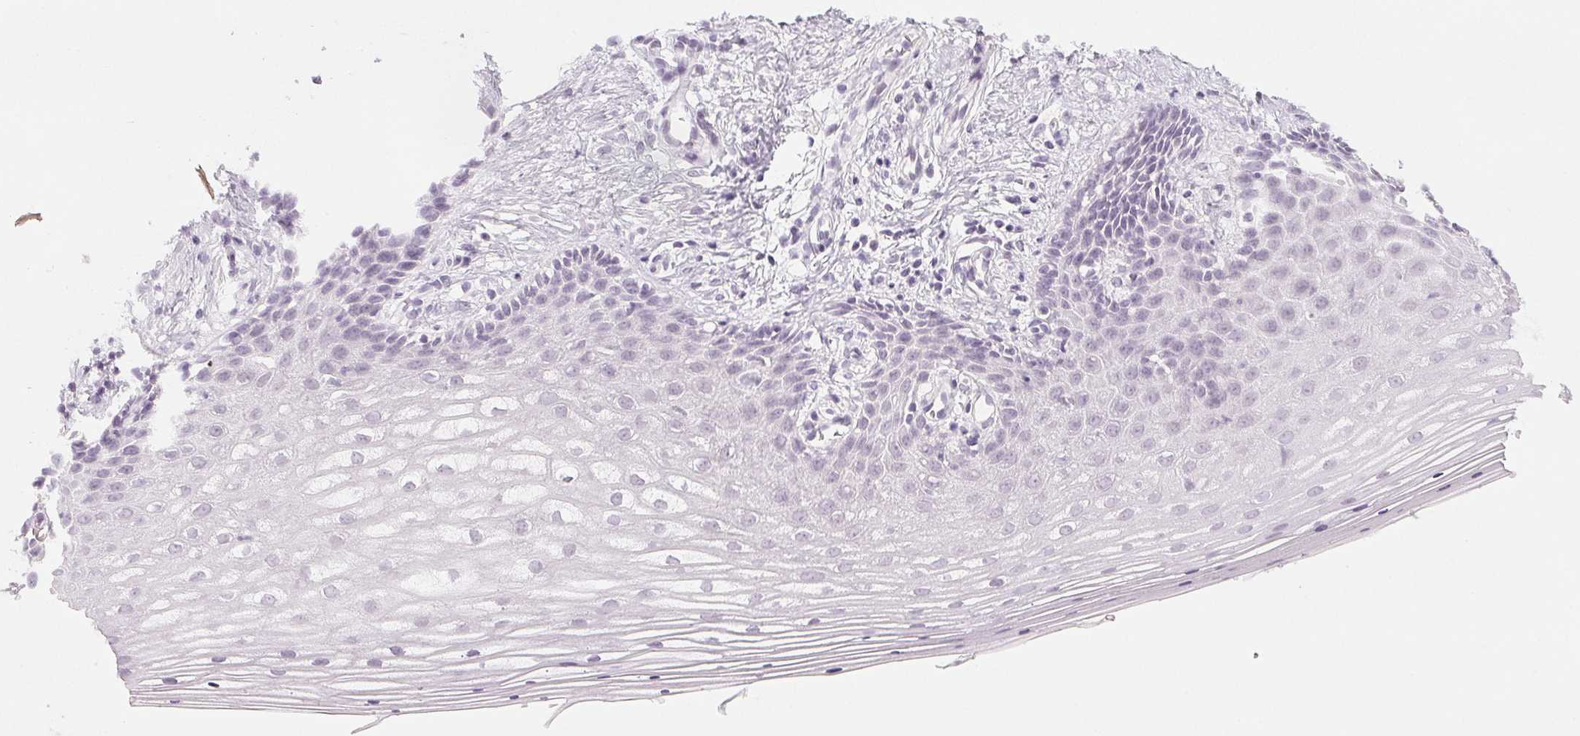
{"staining": {"intensity": "negative", "quantity": "none", "location": "none"}, "tissue": "vagina", "cell_type": "Squamous epithelial cells", "image_type": "normal", "snomed": [{"axis": "morphology", "description": "Normal tissue, NOS"}, {"axis": "topography", "description": "Vagina"}], "caption": "This photomicrograph is of benign vagina stained with immunohistochemistry to label a protein in brown with the nuclei are counter-stained blue. There is no staining in squamous epithelial cells. The staining was performed using DAB (3,3'-diaminobenzidine) to visualize the protein expression in brown, while the nuclei were stained in blue with hematoxylin (Magnification: 20x).", "gene": "EHHADH", "patient": {"sex": "female", "age": 42}}